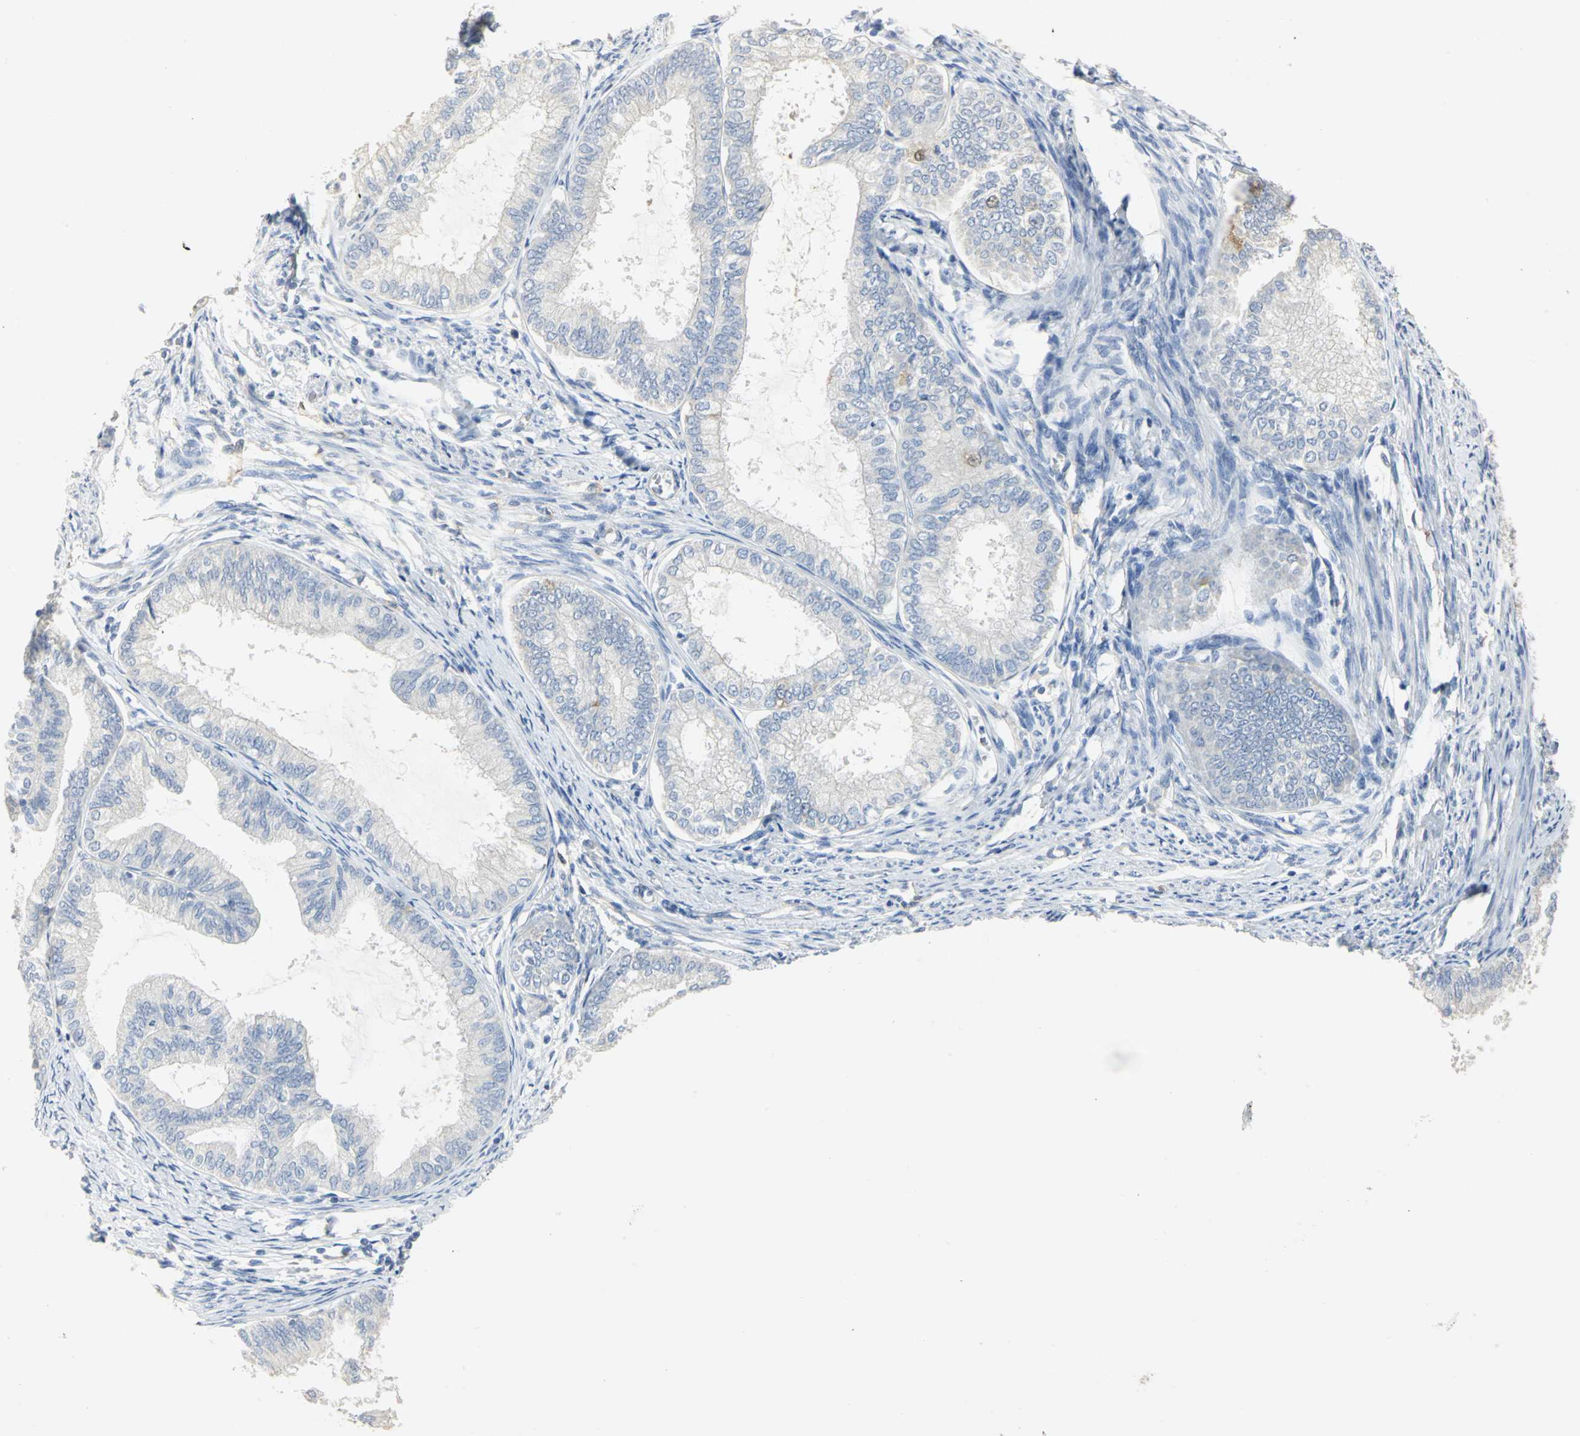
{"staining": {"intensity": "moderate", "quantity": "<25%", "location": "cytoplasmic/membranous"}, "tissue": "endometrial cancer", "cell_type": "Tumor cells", "image_type": "cancer", "snomed": [{"axis": "morphology", "description": "Adenocarcinoma, NOS"}, {"axis": "topography", "description": "Endometrium"}], "caption": "Immunohistochemical staining of endometrial cancer (adenocarcinoma) exhibits low levels of moderate cytoplasmic/membranous expression in approximately <25% of tumor cells.", "gene": "DLGAP5", "patient": {"sex": "female", "age": 86}}